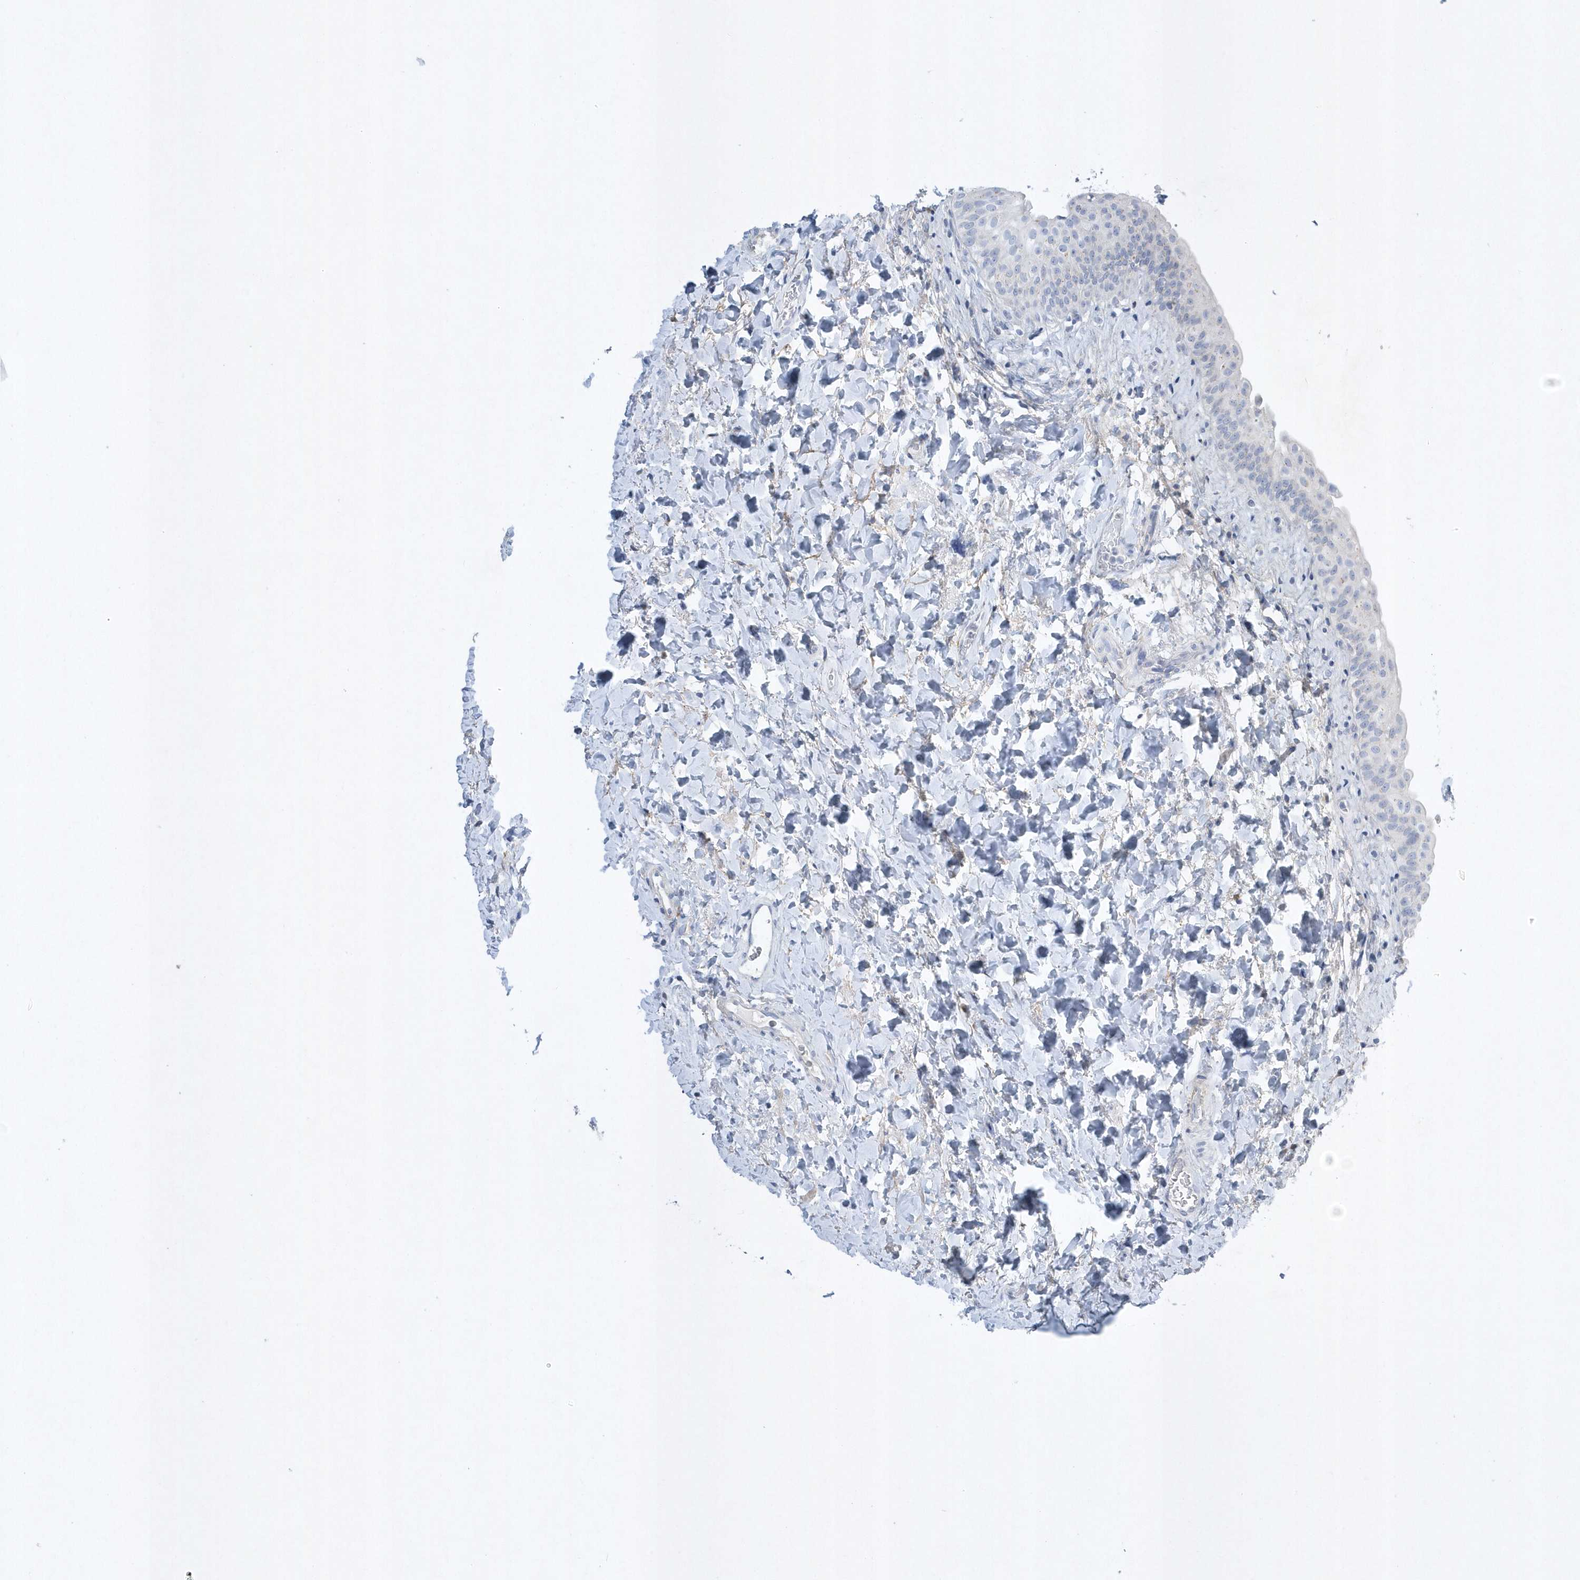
{"staining": {"intensity": "negative", "quantity": "none", "location": "none"}, "tissue": "urinary bladder", "cell_type": "Urothelial cells", "image_type": "normal", "snomed": [{"axis": "morphology", "description": "Normal tissue, NOS"}, {"axis": "topography", "description": "Urinary bladder"}], "caption": "IHC micrograph of normal urinary bladder: urinary bladder stained with DAB displays no significant protein positivity in urothelial cells. (Immunohistochemistry (ihc), brightfield microscopy, high magnification).", "gene": "SPATA18", "patient": {"sex": "male", "age": 83}}